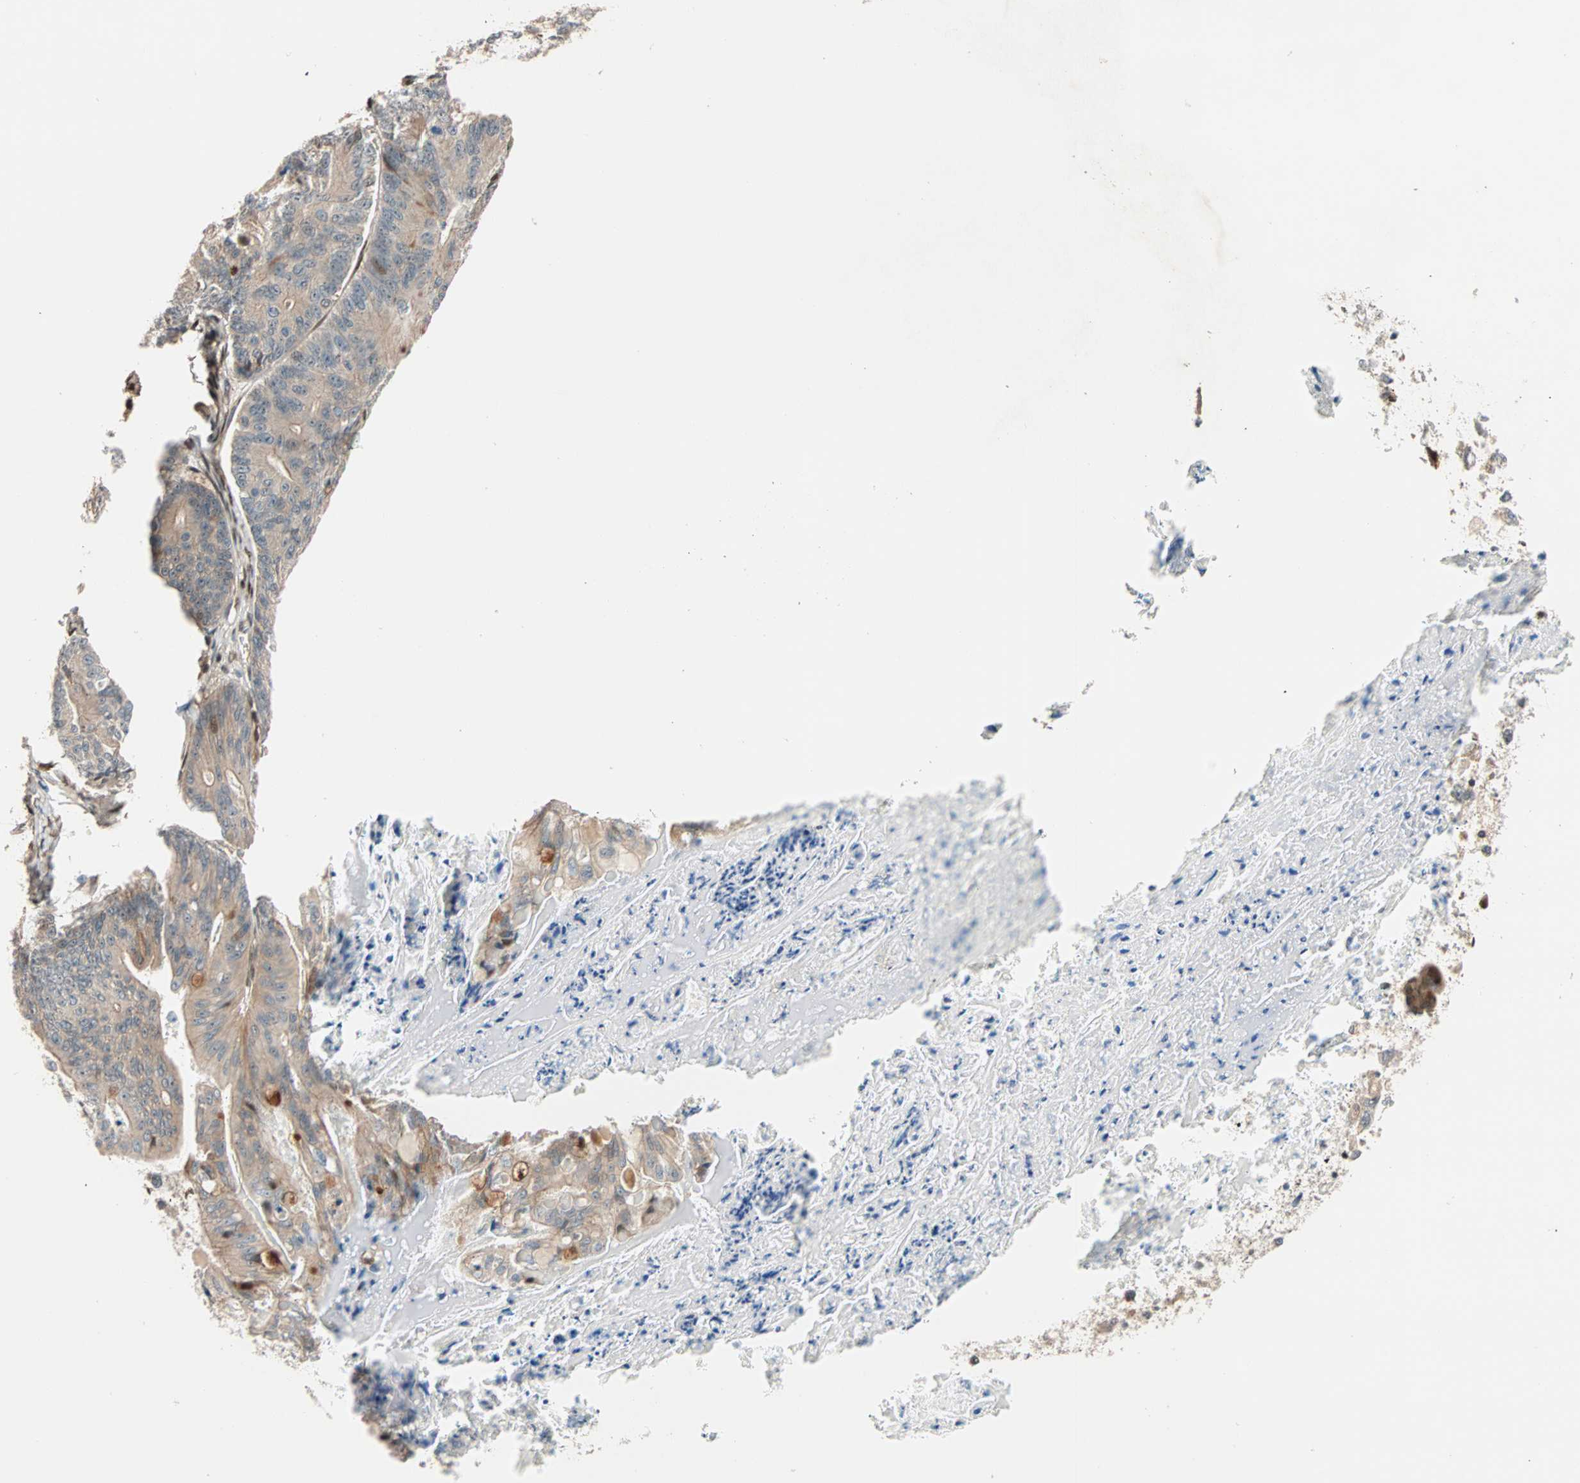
{"staining": {"intensity": "moderate", "quantity": ">75%", "location": "cytoplasmic/membranous"}, "tissue": "ovarian cancer", "cell_type": "Tumor cells", "image_type": "cancer", "snomed": [{"axis": "morphology", "description": "Cystadenocarcinoma, mucinous, NOS"}, {"axis": "topography", "description": "Ovary"}], "caption": "A high-resolution photomicrograph shows immunohistochemistry staining of ovarian cancer (mucinous cystadenocarcinoma), which displays moderate cytoplasmic/membranous staining in about >75% of tumor cells.", "gene": "HECW1", "patient": {"sex": "female", "age": 37}}